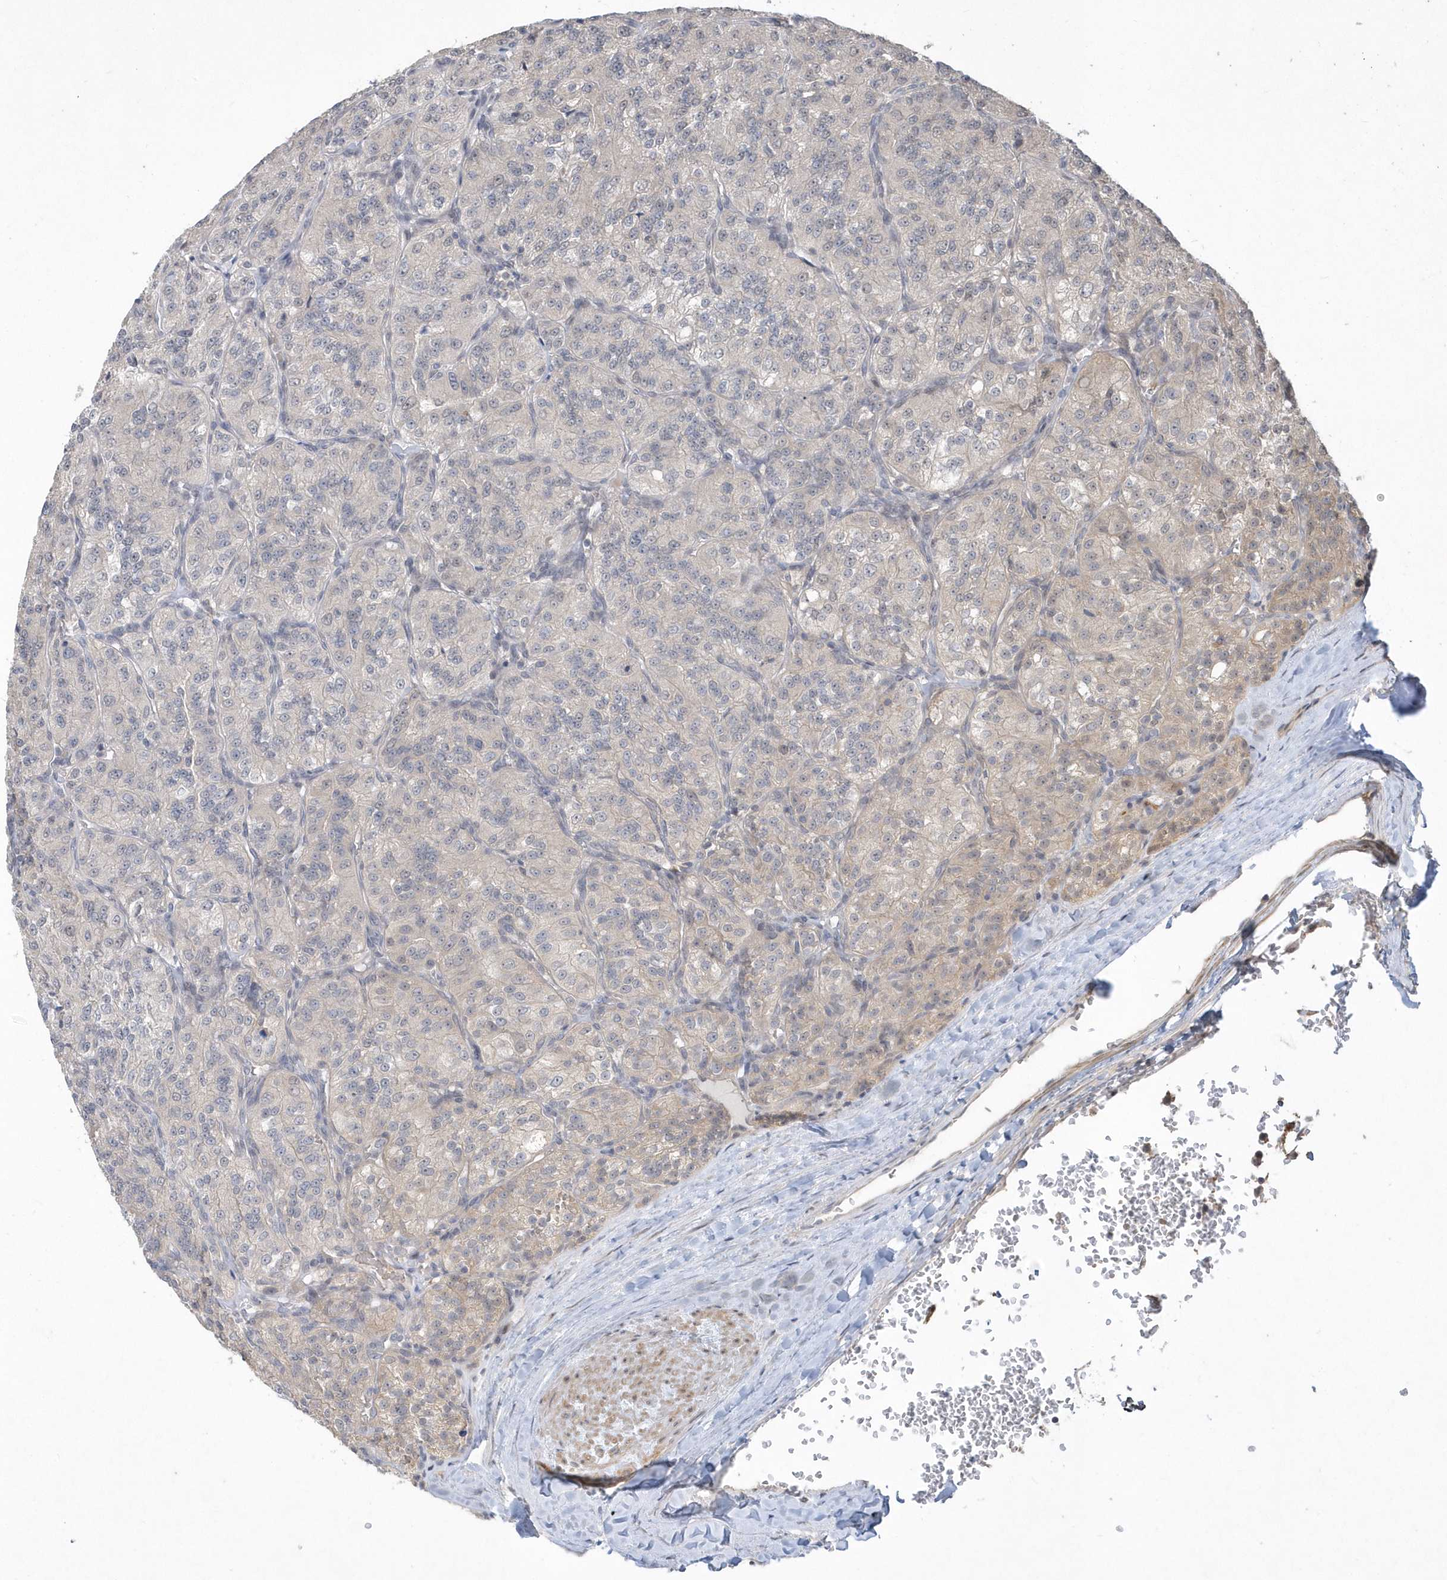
{"staining": {"intensity": "weak", "quantity": "<25%", "location": "cytoplasmic/membranous,nuclear"}, "tissue": "renal cancer", "cell_type": "Tumor cells", "image_type": "cancer", "snomed": [{"axis": "morphology", "description": "Adenocarcinoma, NOS"}, {"axis": "topography", "description": "Kidney"}], "caption": "High power microscopy image of an immunohistochemistry photomicrograph of adenocarcinoma (renal), revealing no significant staining in tumor cells.", "gene": "TSPEAR", "patient": {"sex": "female", "age": 63}}